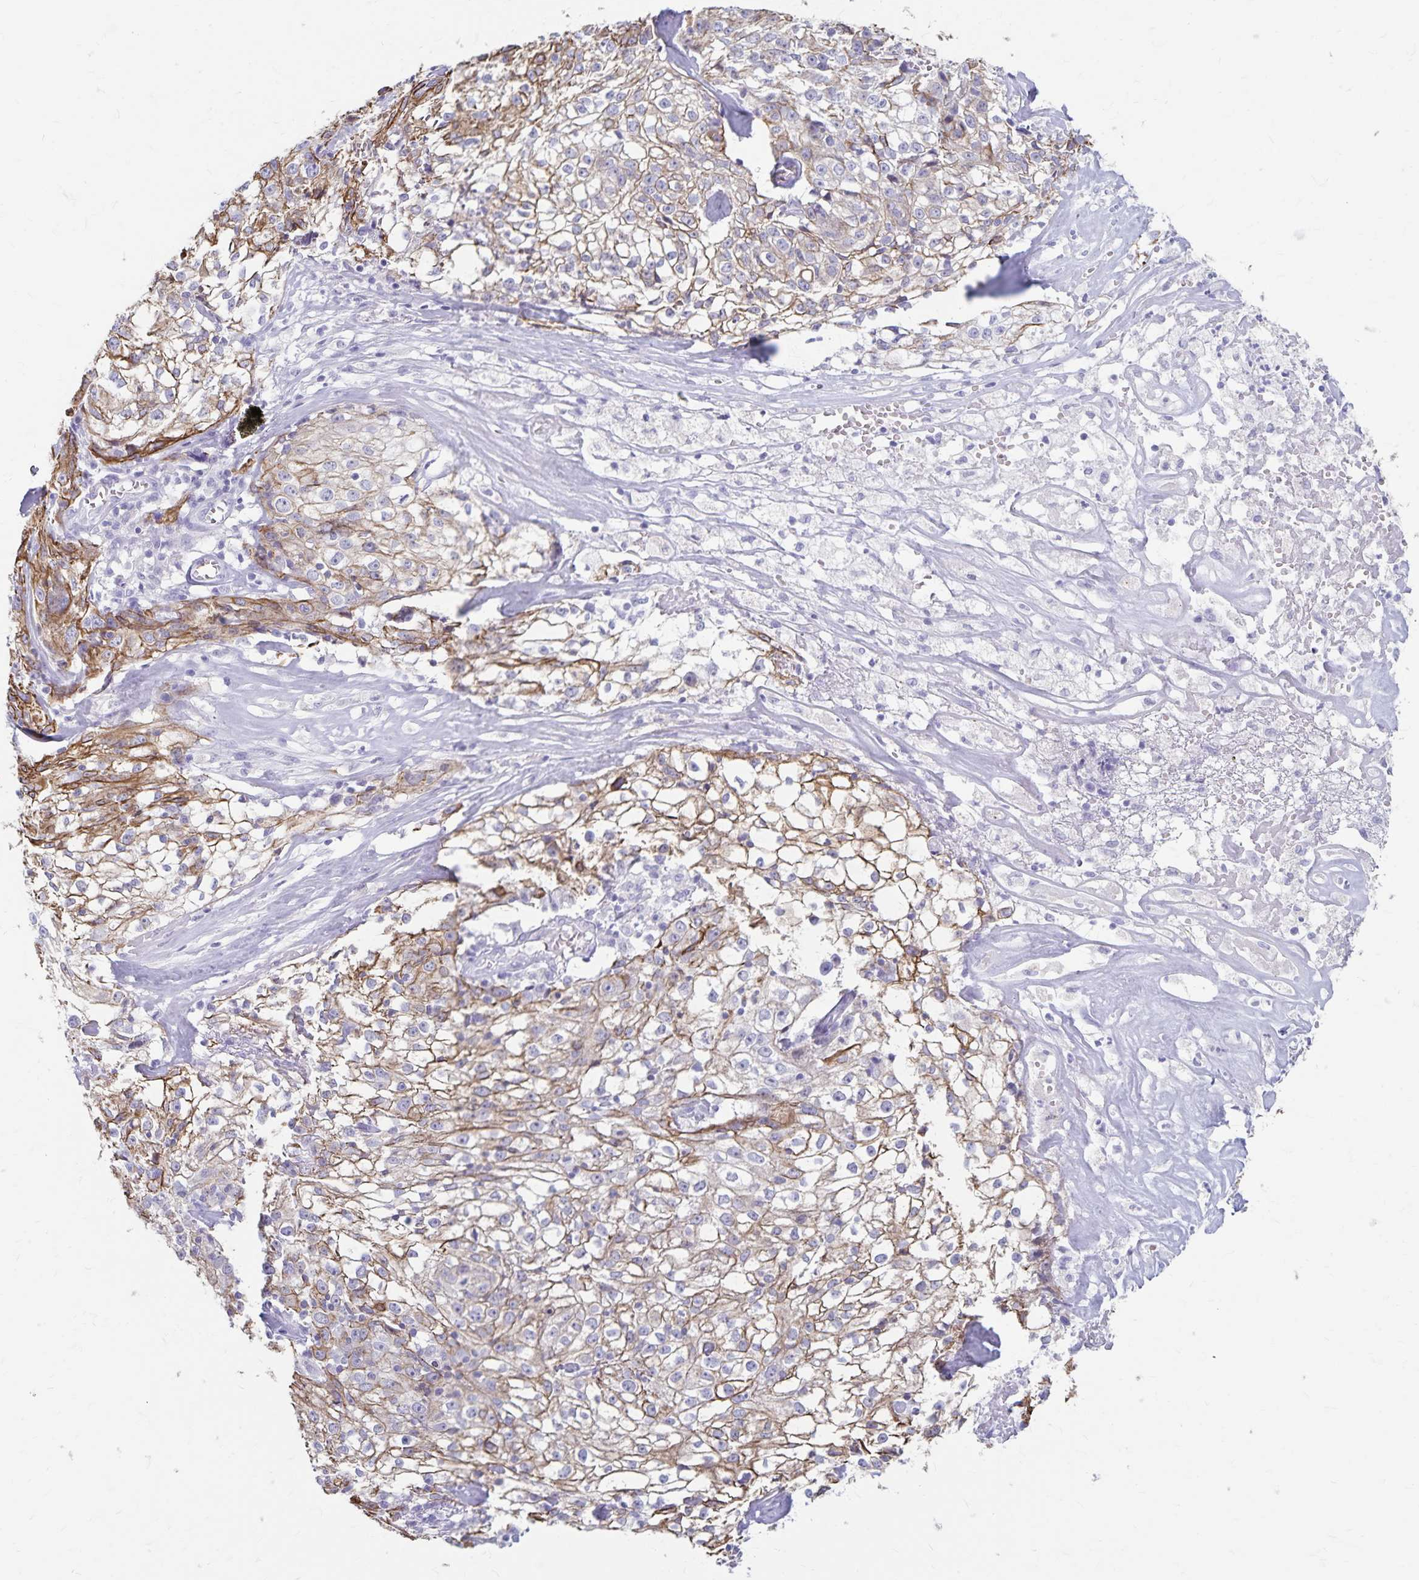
{"staining": {"intensity": "moderate", "quantity": "25%-75%", "location": "cytoplasmic/membranous"}, "tissue": "cervical cancer", "cell_type": "Tumor cells", "image_type": "cancer", "snomed": [{"axis": "morphology", "description": "Squamous cell carcinoma, NOS"}, {"axis": "topography", "description": "Cervix"}], "caption": "Protein expression analysis of cervical cancer (squamous cell carcinoma) exhibits moderate cytoplasmic/membranous staining in approximately 25%-75% of tumor cells.", "gene": "GPBAR1", "patient": {"sex": "female", "age": 85}}